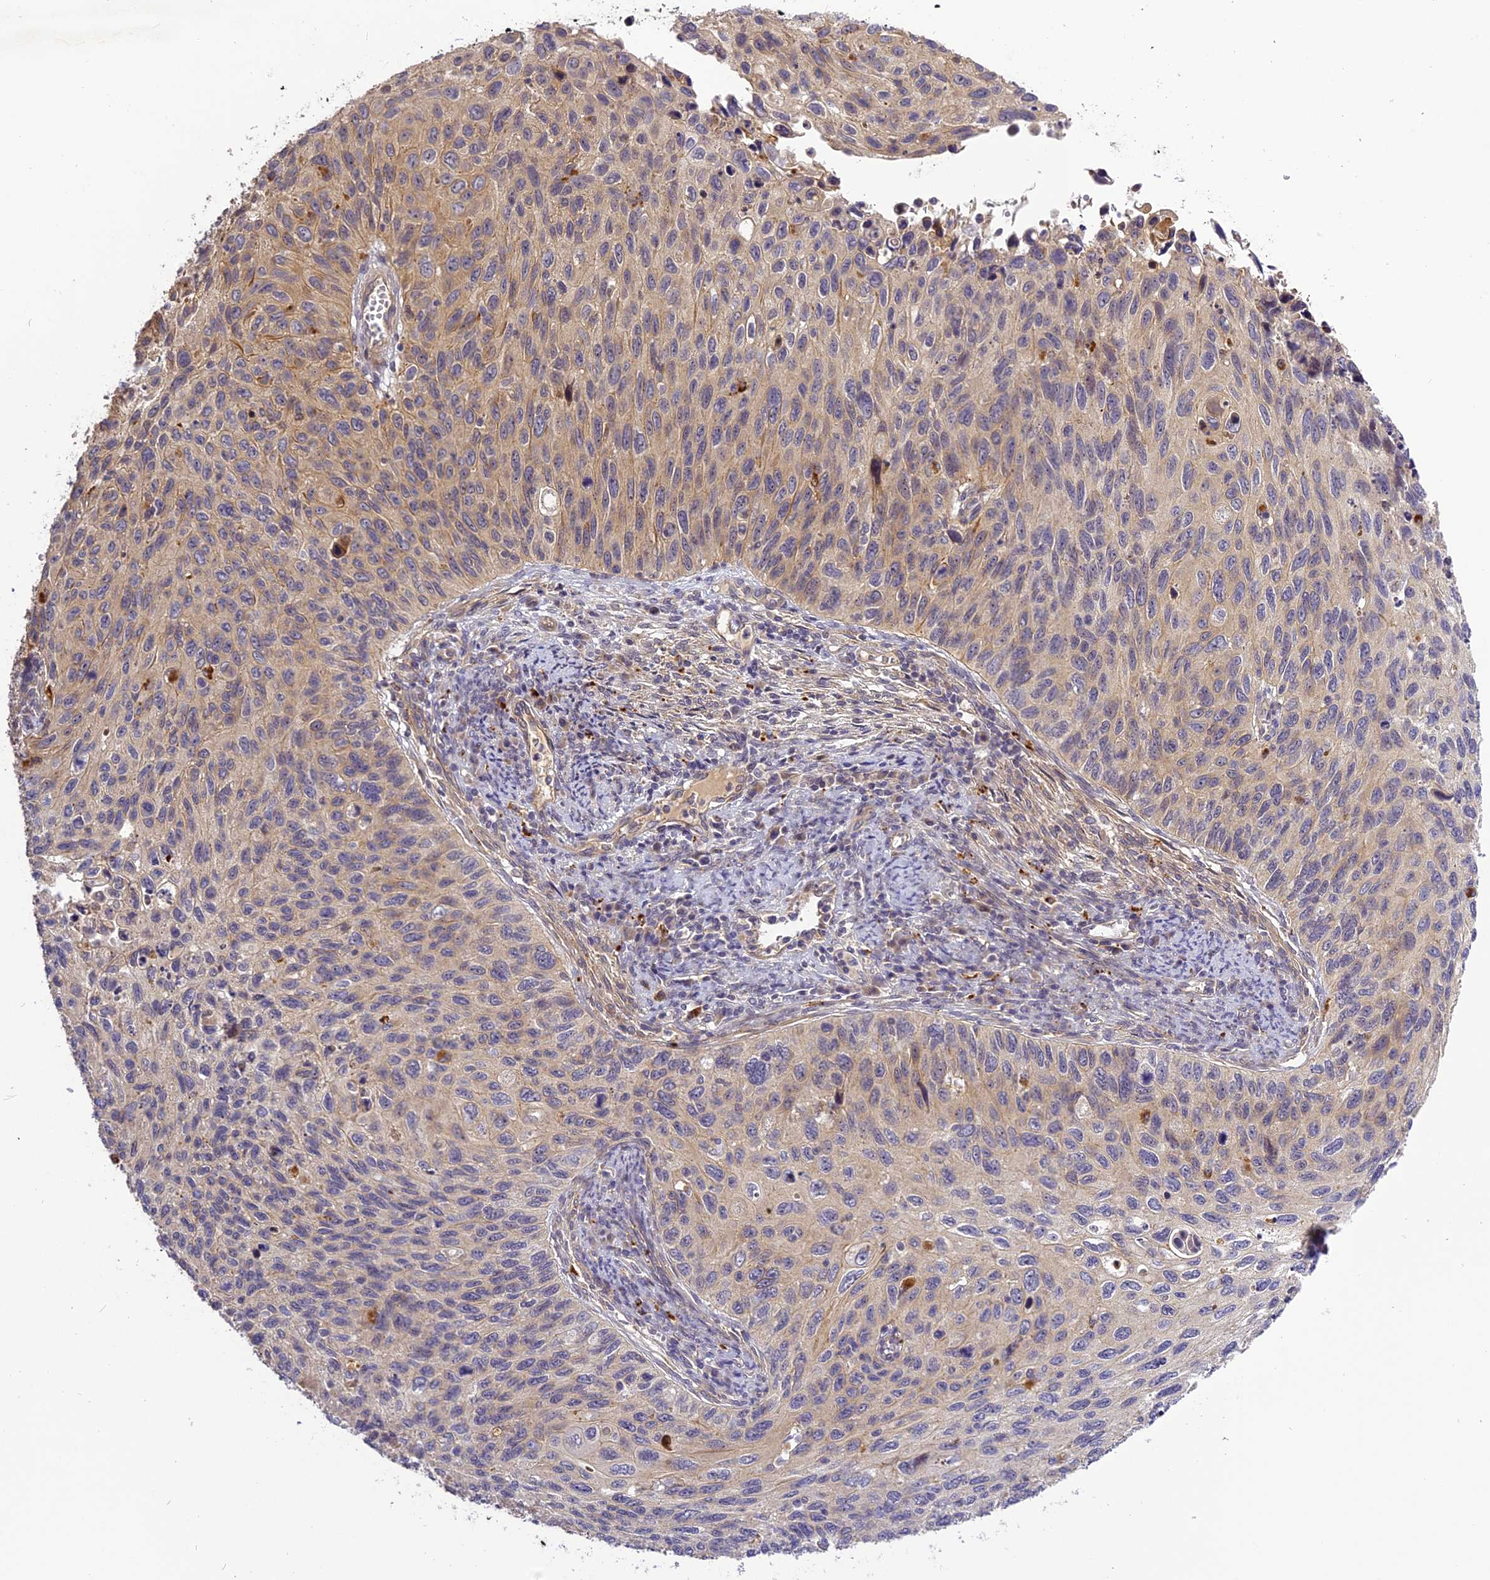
{"staining": {"intensity": "weak", "quantity": "25%-75%", "location": "cytoplasmic/membranous"}, "tissue": "cervical cancer", "cell_type": "Tumor cells", "image_type": "cancer", "snomed": [{"axis": "morphology", "description": "Squamous cell carcinoma, NOS"}, {"axis": "topography", "description": "Cervix"}], "caption": "Protein staining displays weak cytoplasmic/membranous expression in about 25%-75% of tumor cells in squamous cell carcinoma (cervical).", "gene": "FNIP2", "patient": {"sex": "female", "age": 70}}